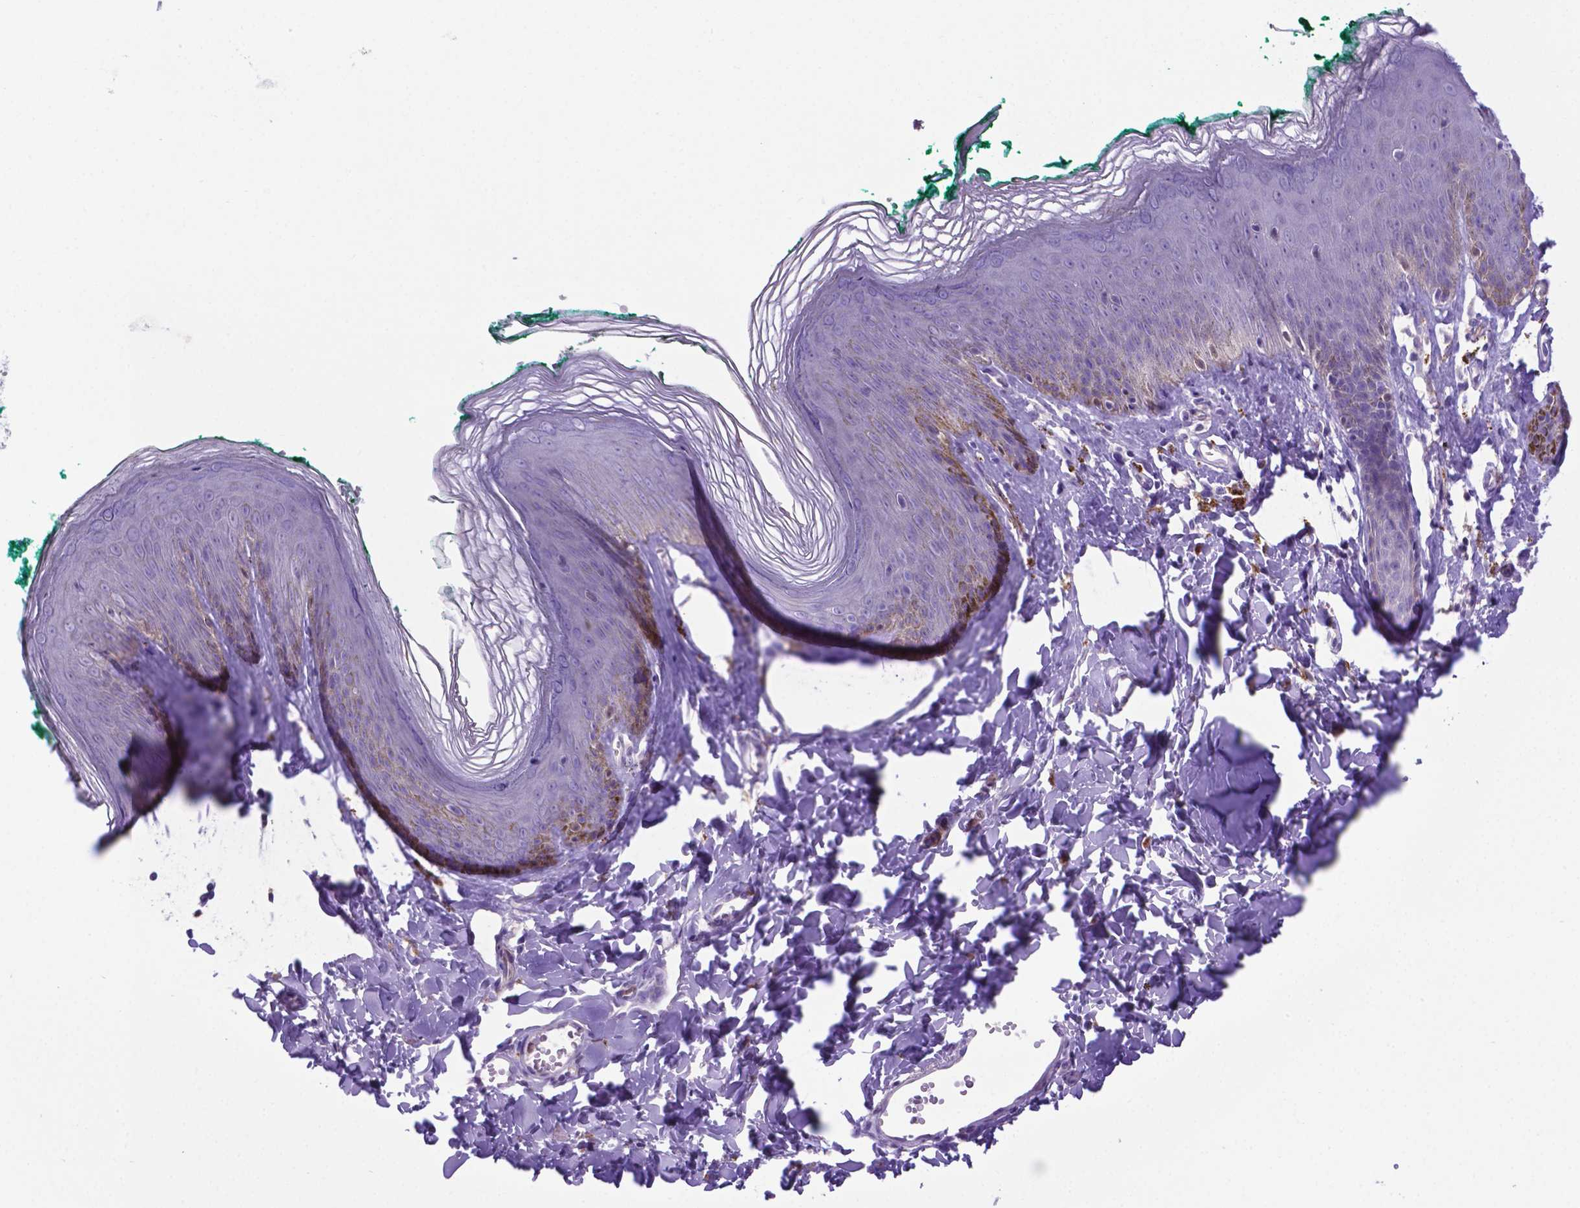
{"staining": {"intensity": "moderate", "quantity": "<25%", "location": "cytoplasmic/membranous"}, "tissue": "skin", "cell_type": "Epidermal cells", "image_type": "normal", "snomed": [{"axis": "morphology", "description": "Normal tissue, NOS"}, {"axis": "topography", "description": "Vulva"}, {"axis": "topography", "description": "Peripheral nerve tissue"}], "caption": "Protein expression analysis of benign skin reveals moderate cytoplasmic/membranous positivity in approximately <25% of epidermal cells. The protein of interest is stained brown, and the nuclei are stained in blue (DAB IHC with brightfield microscopy, high magnification).", "gene": "LZTR1", "patient": {"sex": "female", "age": 66}}